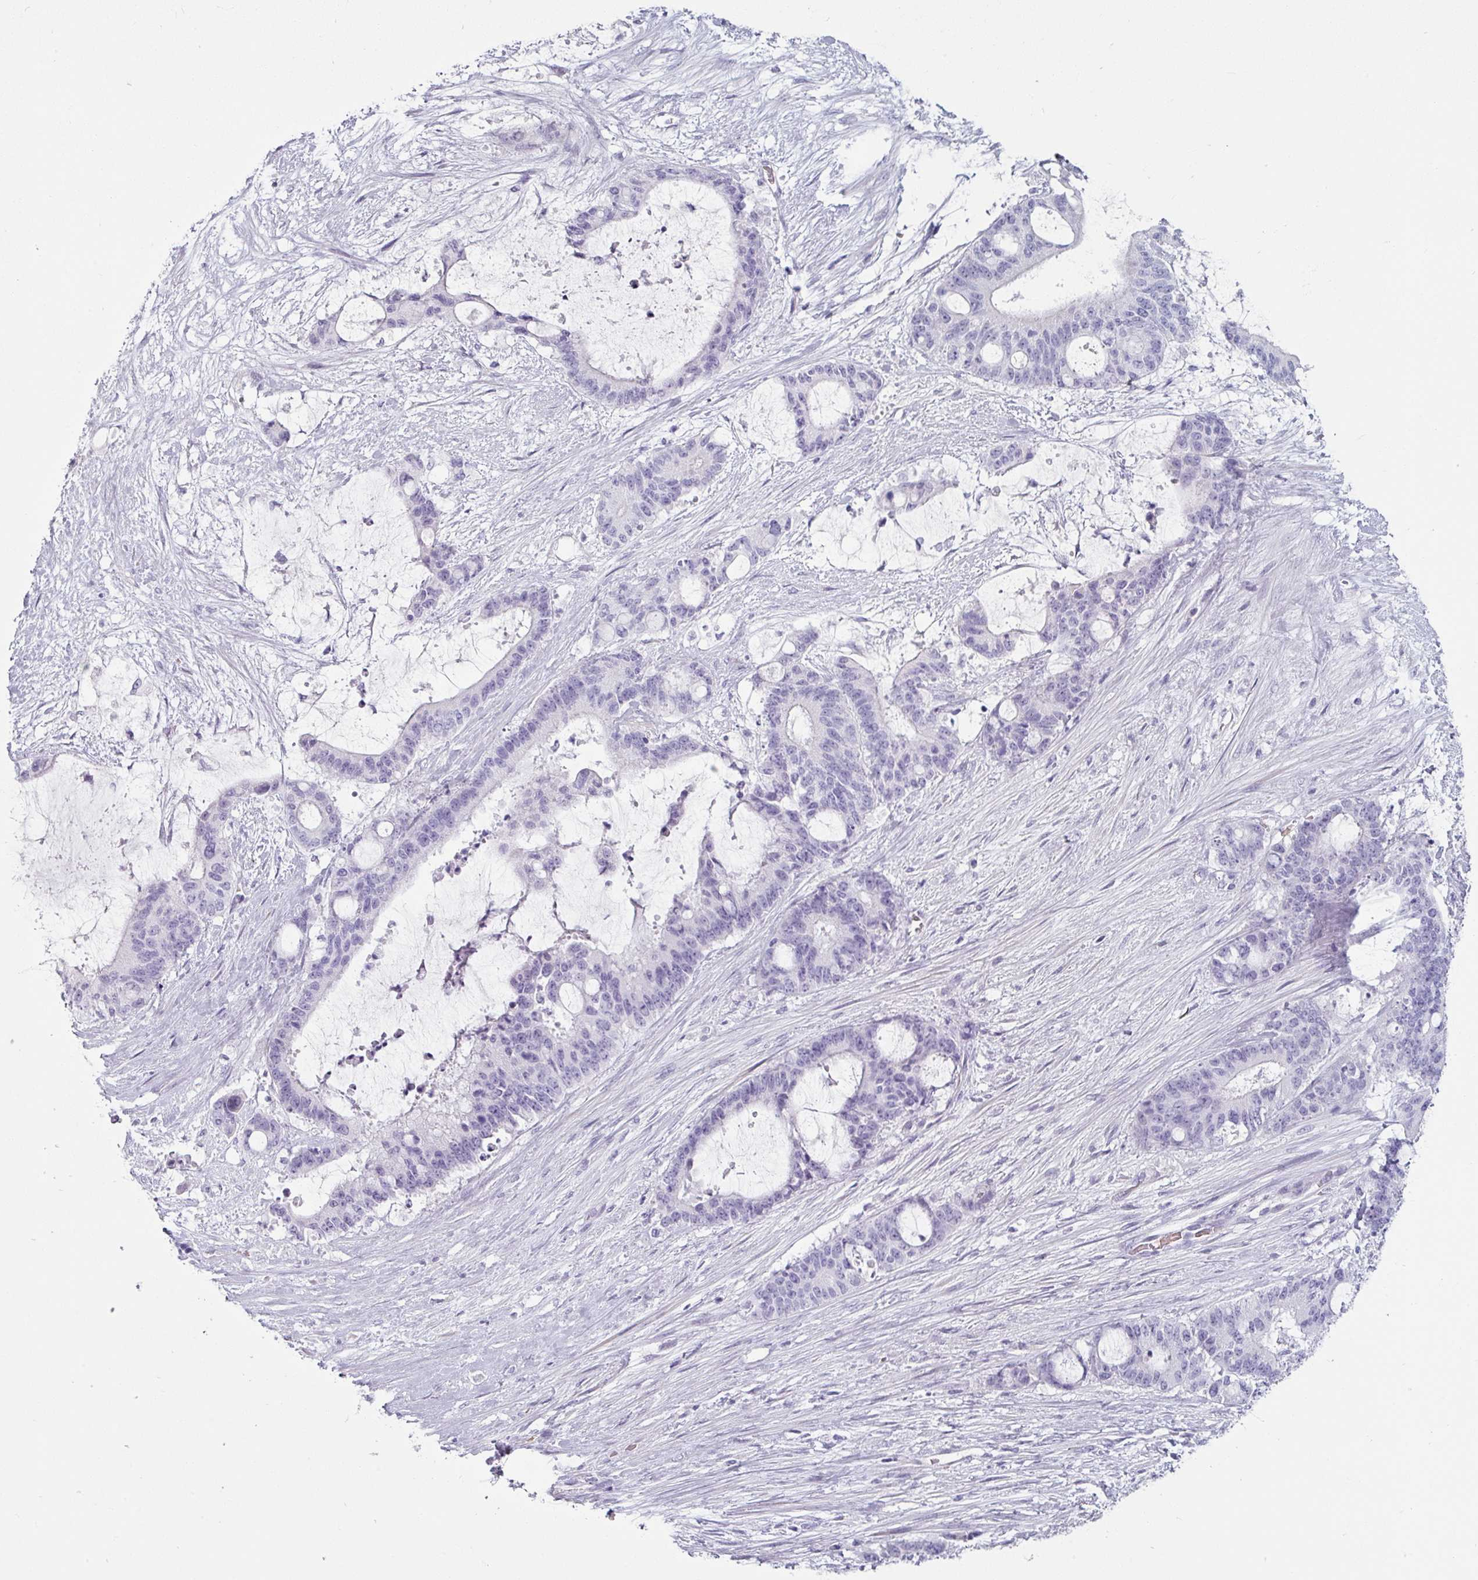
{"staining": {"intensity": "negative", "quantity": "none", "location": "none"}, "tissue": "liver cancer", "cell_type": "Tumor cells", "image_type": "cancer", "snomed": [{"axis": "morphology", "description": "Normal tissue, NOS"}, {"axis": "morphology", "description": "Cholangiocarcinoma"}, {"axis": "topography", "description": "Liver"}, {"axis": "topography", "description": "Peripheral nerve tissue"}], "caption": "Immunohistochemistry (IHC) photomicrograph of neoplastic tissue: human cholangiocarcinoma (liver) stained with DAB (3,3'-diaminobenzidine) displays no significant protein positivity in tumor cells.", "gene": "CLCA1", "patient": {"sex": "female", "age": 73}}